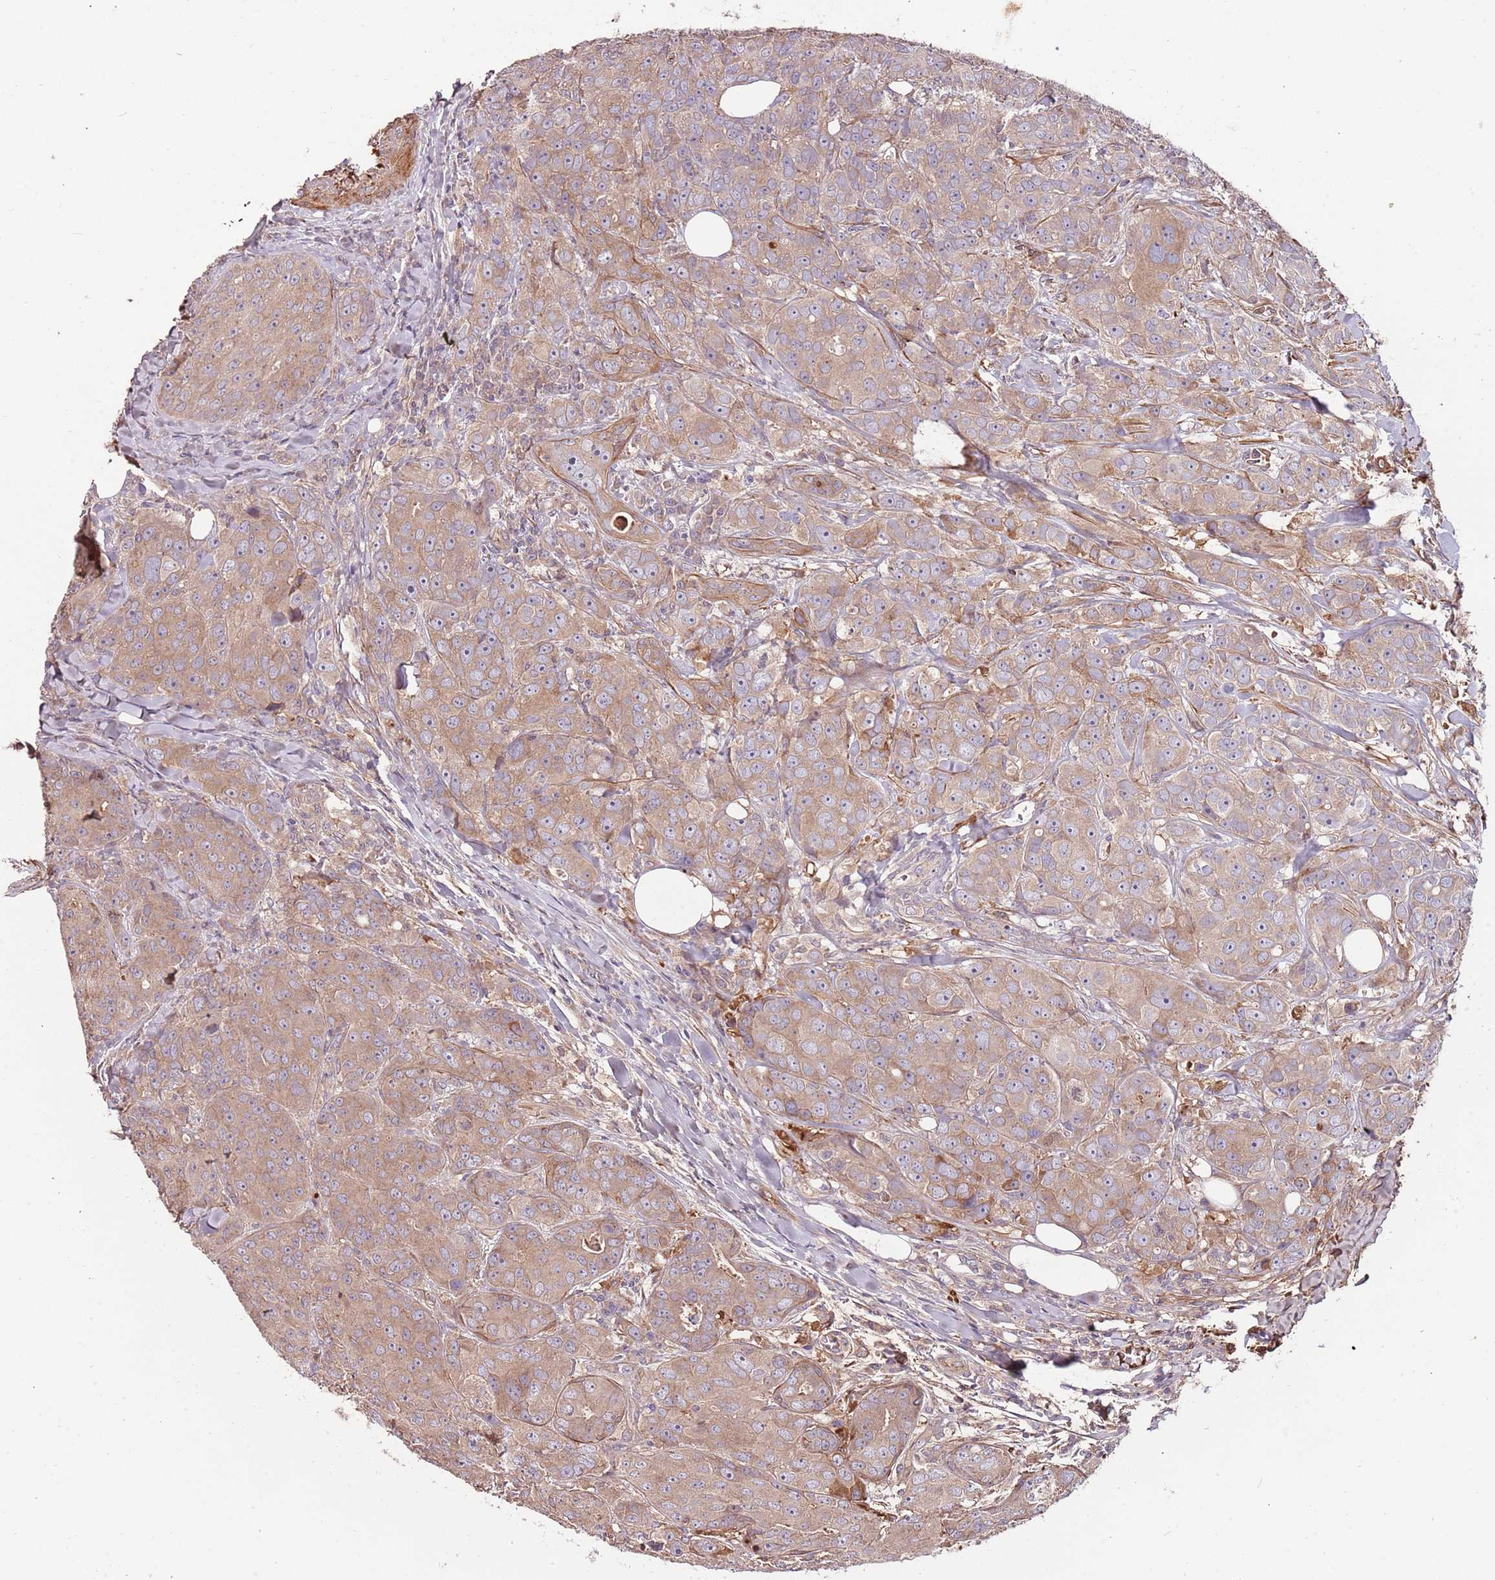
{"staining": {"intensity": "weak", "quantity": "25%-75%", "location": "cytoplasmic/membranous"}, "tissue": "breast cancer", "cell_type": "Tumor cells", "image_type": "cancer", "snomed": [{"axis": "morphology", "description": "Duct carcinoma"}, {"axis": "topography", "description": "Breast"}], "caption": "An image showing weak cytoplasmic/membranous positivity in approximately 25%-75% of tumor cells in intraductal carcinoma (breast), as visualized by brown immunohistochemical staining.", "gene": "DENR", "patient": {"sex": "female", "age": 43}}